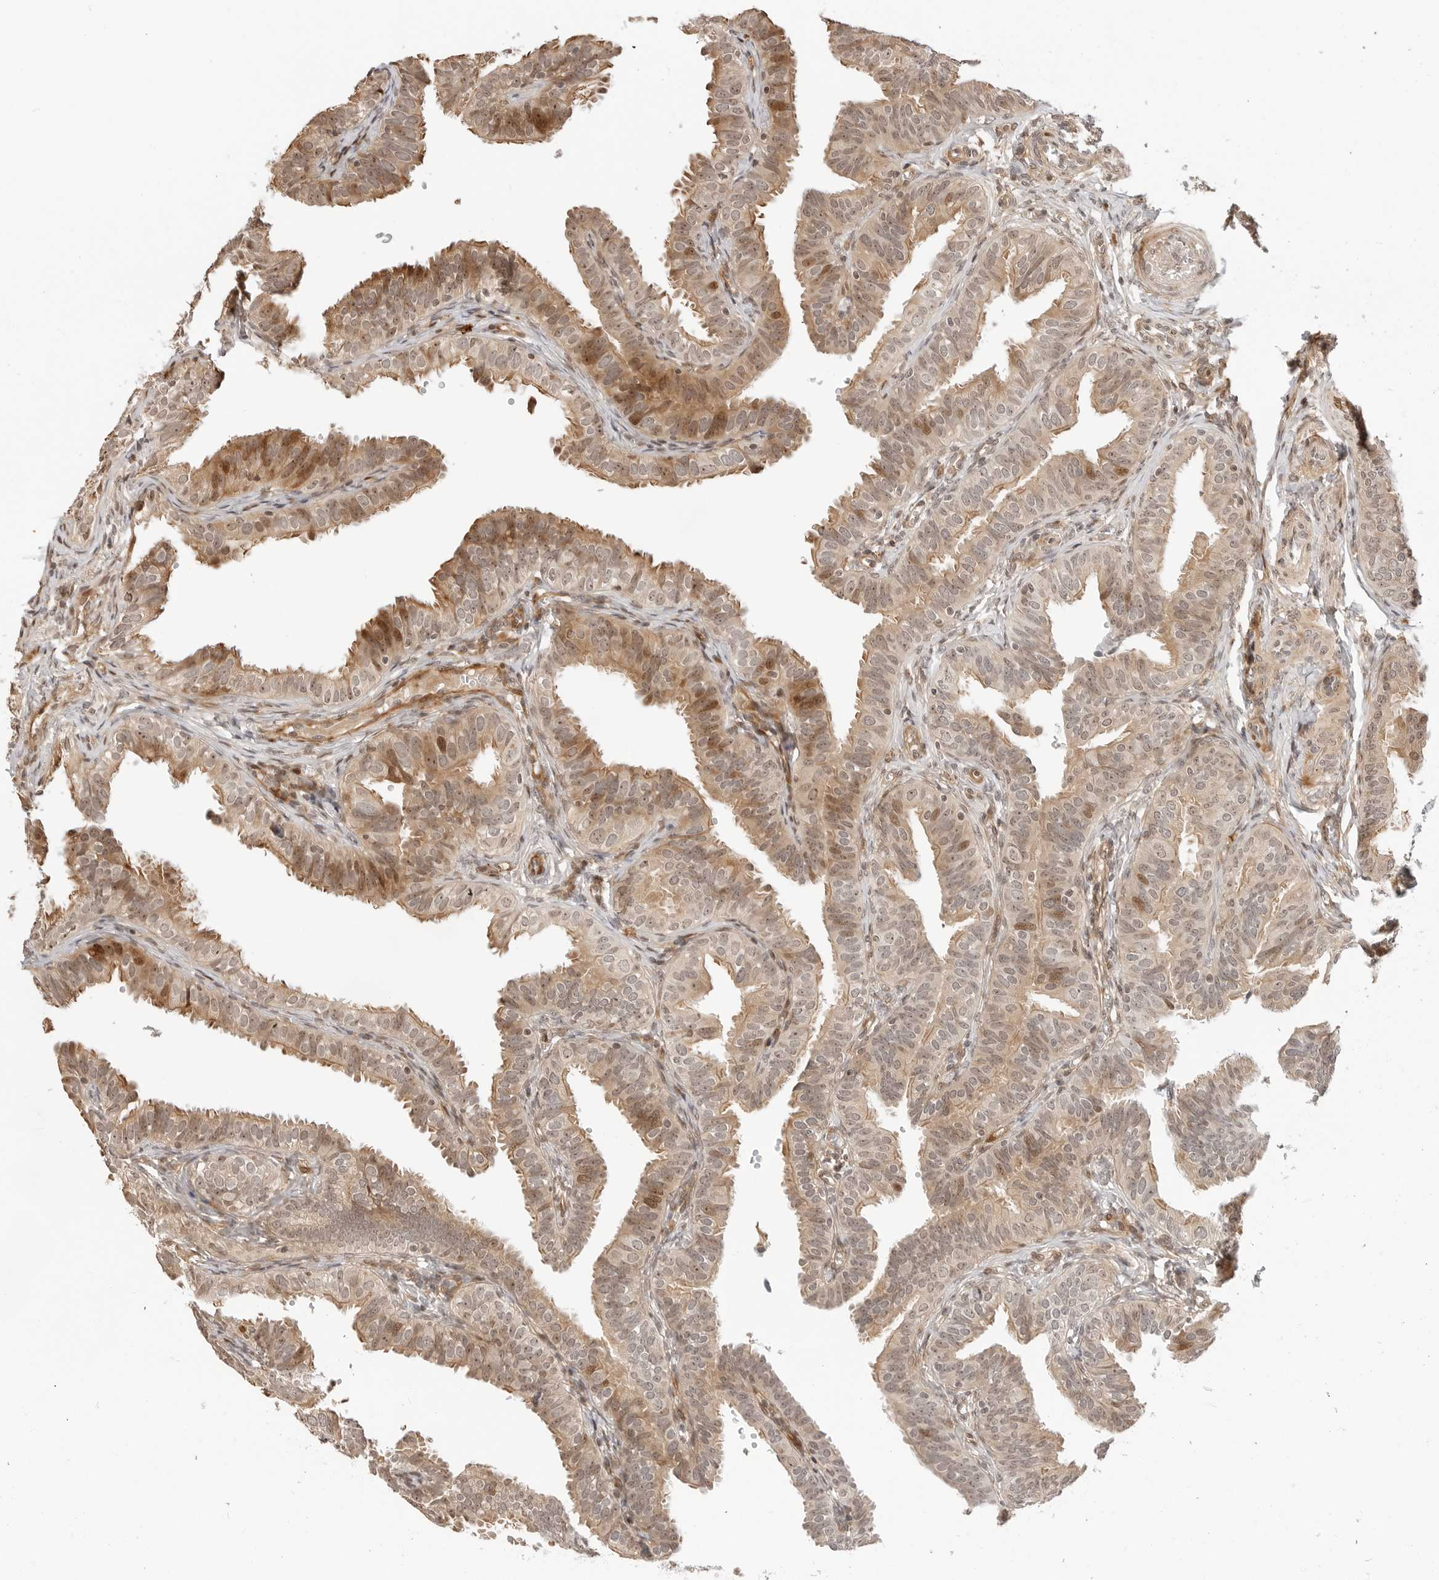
{"staining": {"intensity": "moderate", "quantity": "25%-75%", "location": "cytoplasmic/membranous,nuclear"}, "tissue": "fallopian tube", "cell_type": "Glandular cells", "image_type": "normal", "snomed": [{"axis": "morphology", "description": "Normal tissue, NOS"}, {"axis": "topography", "description": "Fallopian tube"}], "caption": "Human fallopian tube stained with a brown dye reveals moderate cytoplasmic/membranous,nuclear positive positivity in about 25%-75% of glandular cells.", "gene": "GEM", "patient": {"sex": "female", "age": 35}}